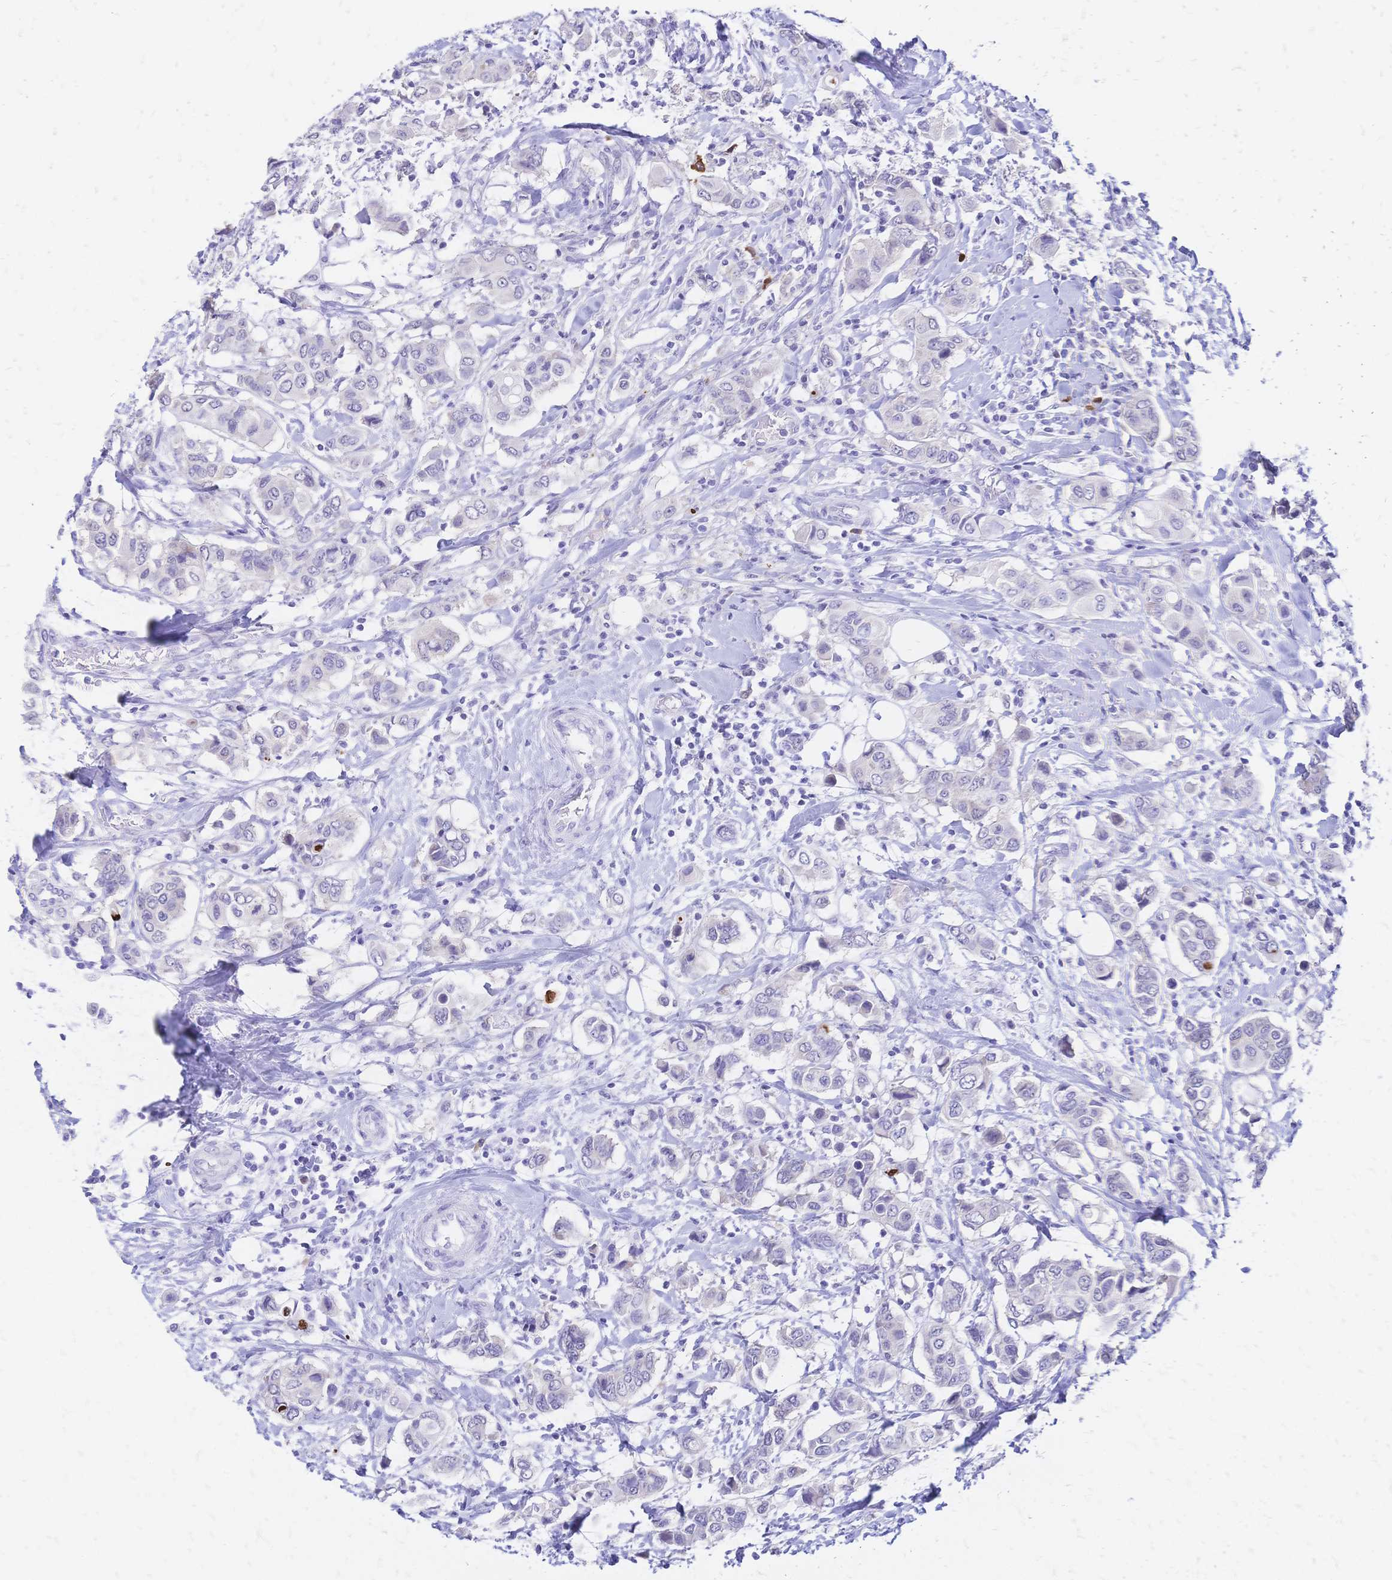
{"staining": {"intensity": "negative", "quantity": "none", "location": "none"}, "tissue": "breast cancer", "cell_type": "Tumor cells", "image_type": "cancer", "snomed": [{"axis": "morphology", "description": "Lobular carcinoma"}, {"axis": "topography", "description": "Breast"}], "caption": "The photomicrograph exhibits no staining of tumor cells in breast cancer (lobular carcinoma). (Stains: DAB immunohistochemistry with hematoxylin counter stain, Microscopy: brightfield microscopy at high magnification).", "gene": "GRB7", "patient": {"sex": "female", "age": 51}}